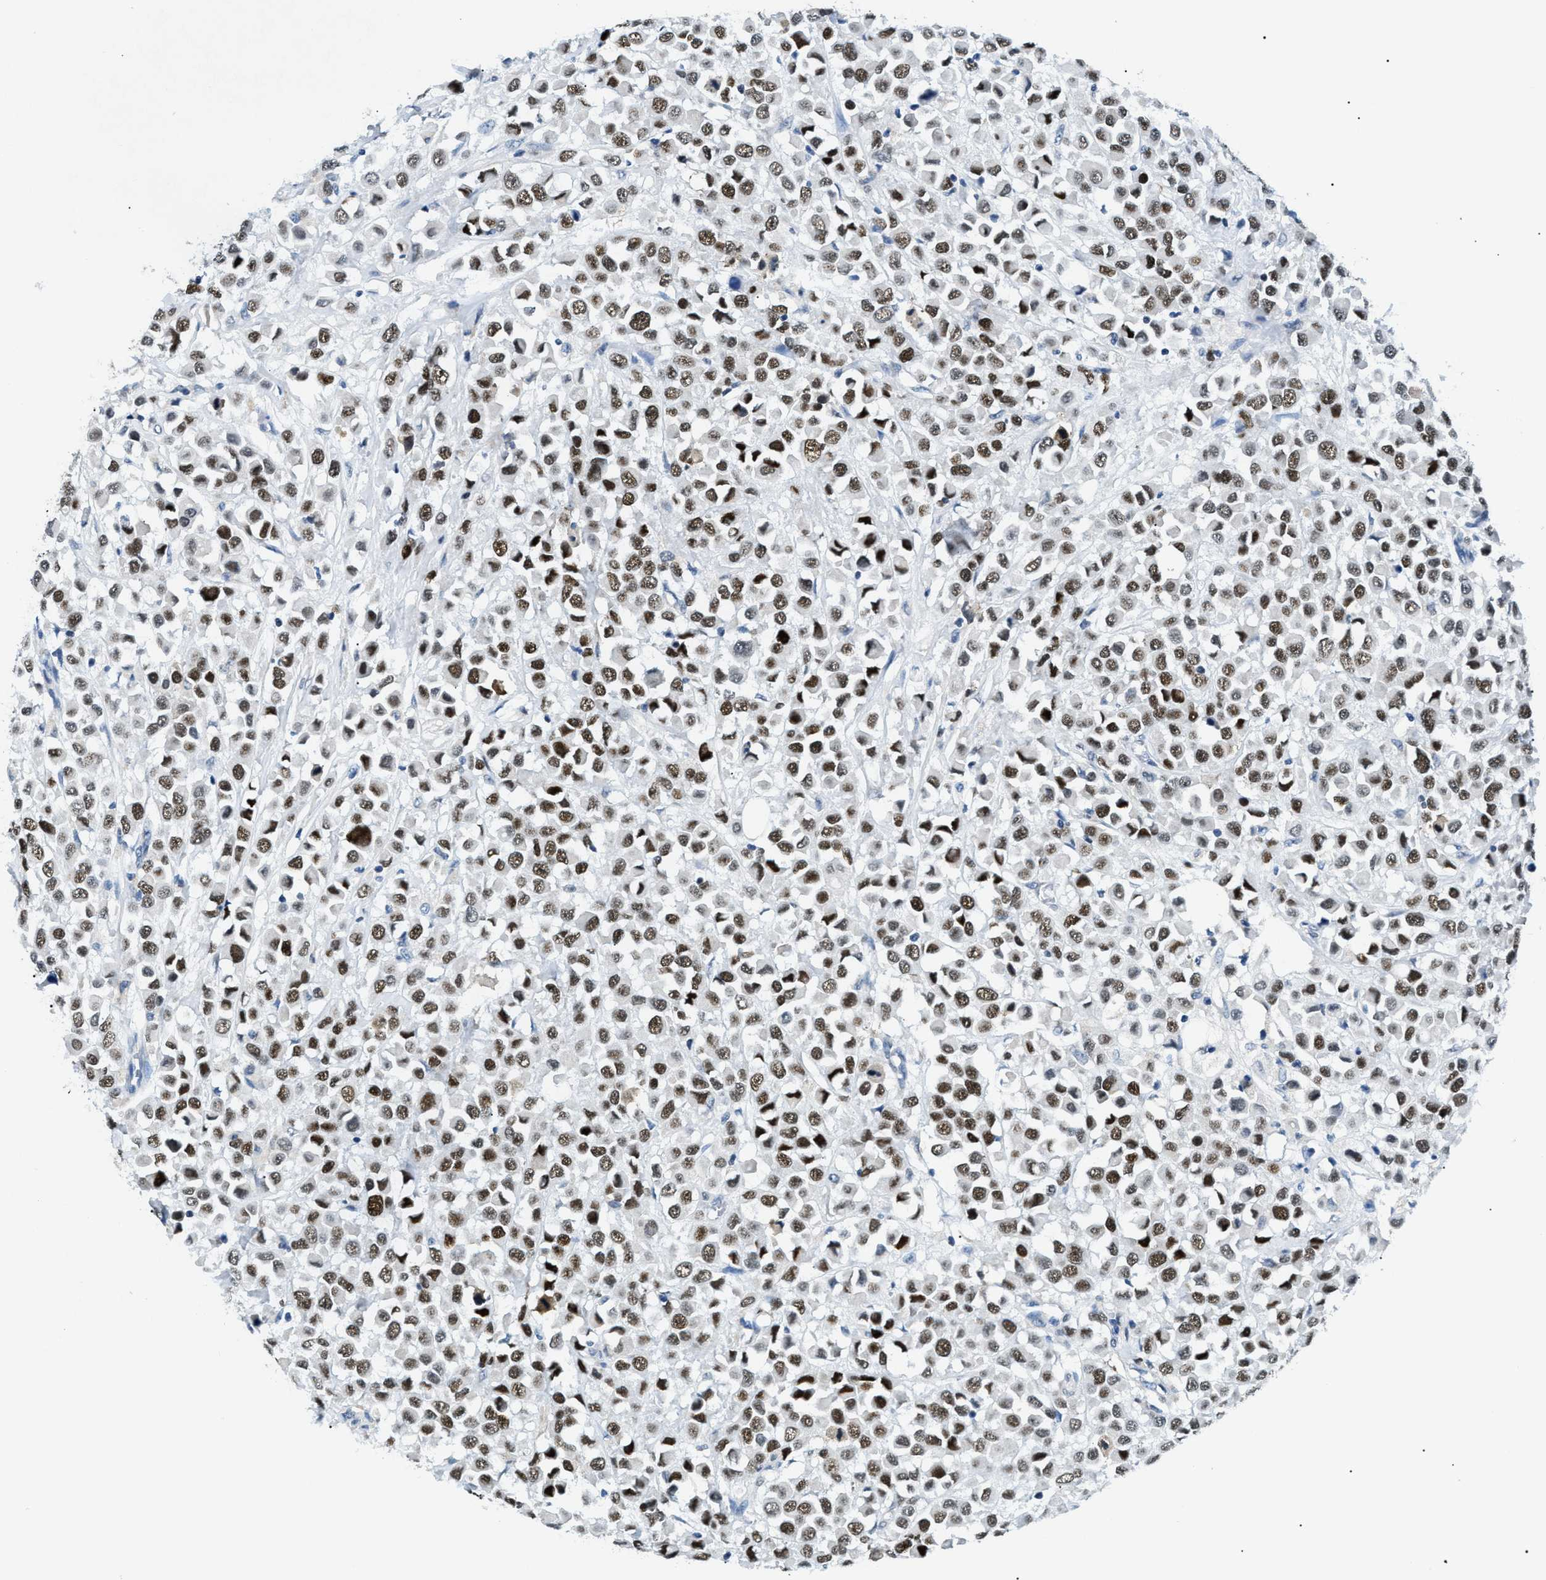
{"staining": {"intensity": "strong", "quantity": ">75%", "location": "nuclear"}, "tissue": "breast cancer", "cell_type": "Tumor cells", "image_type": "cancer", "snomed": [{"axis": "morphology", "description": "Duct carcinoma"}, {"axis": "topography", "description": "Breast"}], "caption": "Breast cancer (infiltrating ductal carcinoma) stained for a protein (brown) shows strong nuclear positive positivity in about >75% of tumor cells.", "gene": "SMARCC1", "patient": {"sex": "female", "age": 61}}